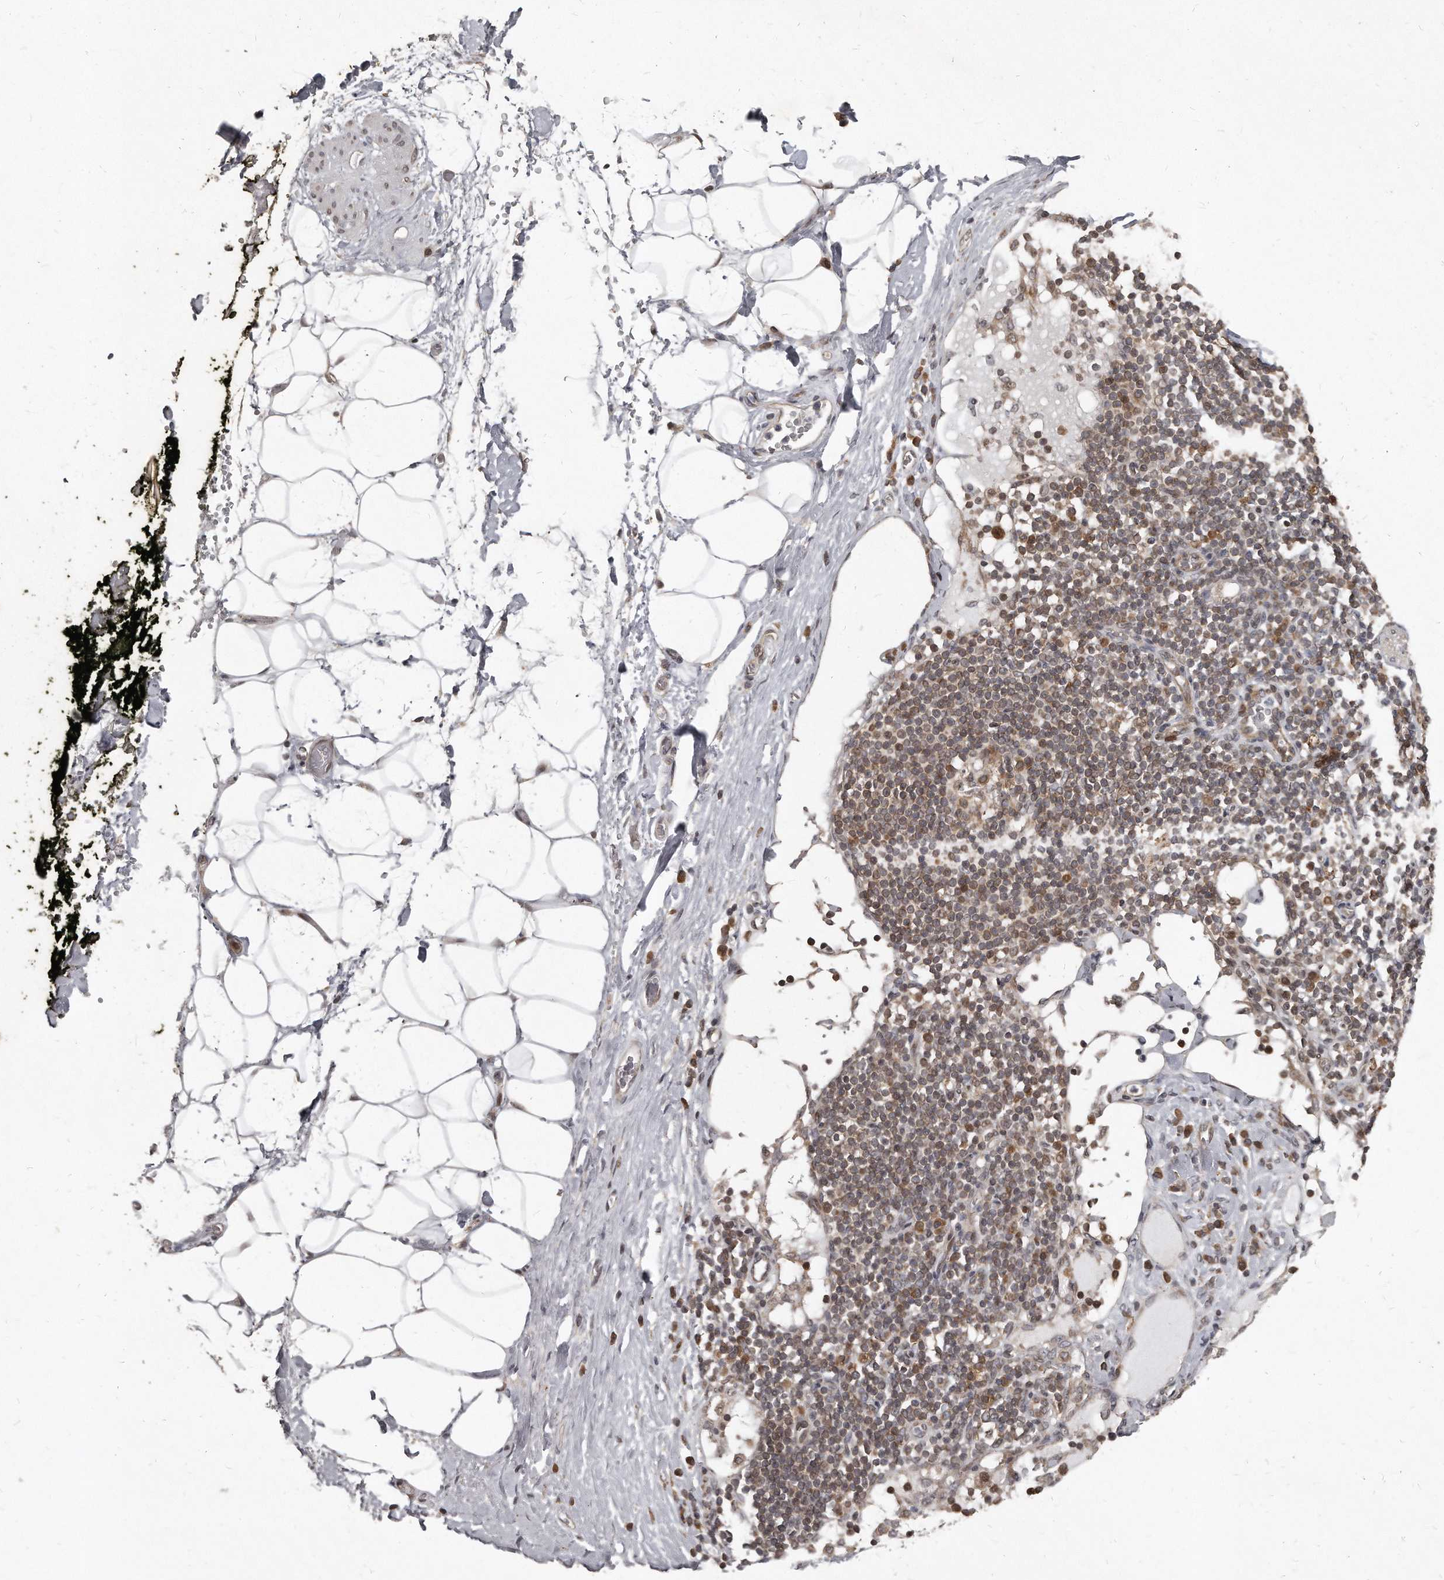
{"staining": {"intensity": "negative", "quantity": "none", "location": "none"}, "tissue": "adipose tissue", "cell_type": "Adipocytes", "image_type": "normal", "snomed": [{"axis": "morphology", "description": "Normal tissue, NOS"}, {"axis": "morphology", "description": "Adenocarcinoma, NOS"}, {"axis": "topography", "description": "Pancreas"}, {"axis": "topography", "description": "Peripheral nerve tissue"}], "caption": "Normal adipose tissue was stained to show a protein in brown. There is no significant staining in adipocytes. (DAB (3,3'-diaminobenzidine) immunohistochemistry with hematoxylin counter stain).", "gene": "GCH1", "patient": {"sex": "male", "age": 59}}